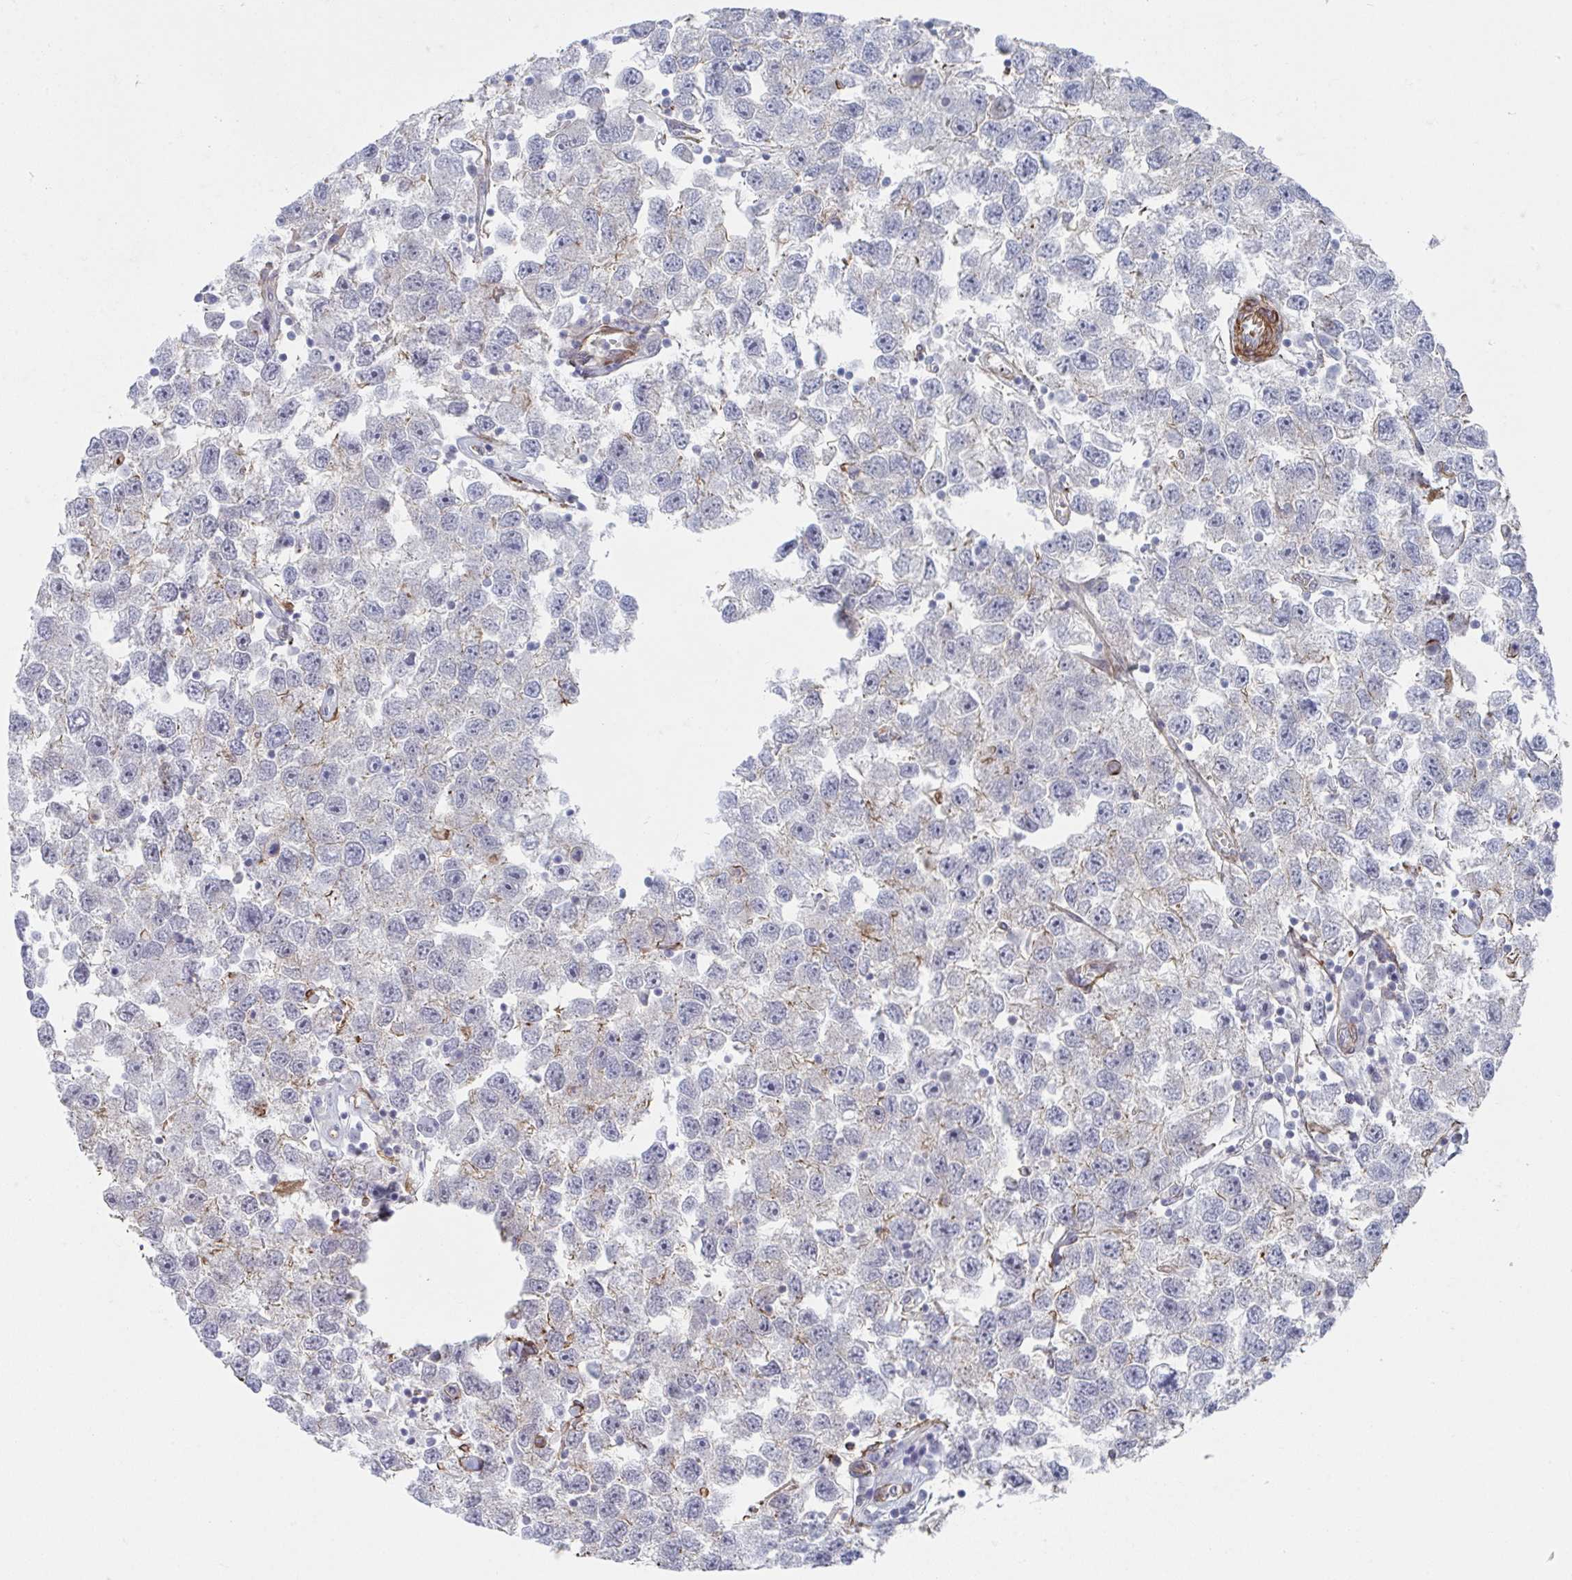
{"staining": {"intensity": "negative", "quantity": "none", "location": "none"}, "tissue": "testis cancer", "cell_type": "Tumor cells", "image_type": "cancer", "snomed": [{"axis": "morphology", "description": "Seminoma, NOS"}, {"axis": "topography", "description": "Testis"}], "caption": "This is a photomicrograph of immunohistochemistry (IHC) staining of testis seminoma, which shows no positivity in tumor cells. Nuclei are stained in blue.", "gene": "NEURL4", "patient": {"sex": "male", "age": 26}}